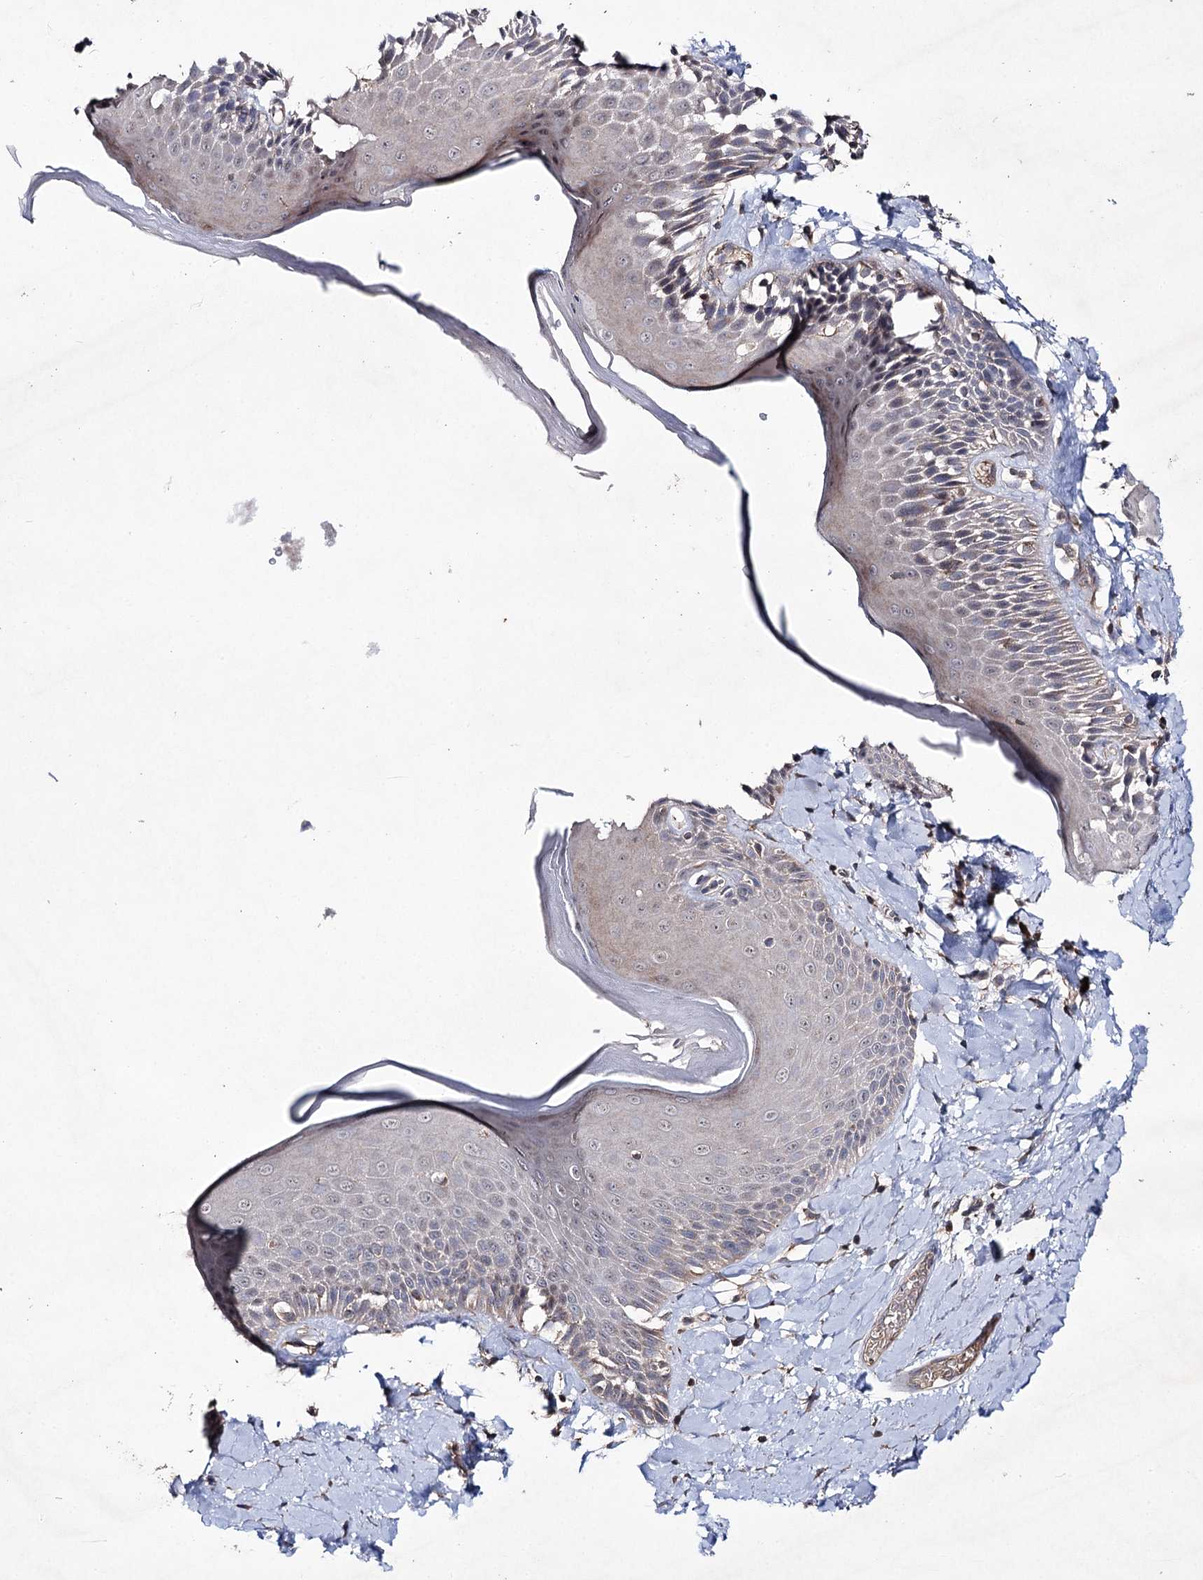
{"staining": {"intensity": "weak", "quantity": "<25%", "location": "cytoplasmic/membranous"}, "tissue": "skin", "cell_type": "Epidermal cells", "image_type": "normal", "snomed": [{"axis": "morphology", "description": "Normal tissue, NOS"}, {"axis": "topography", "description": "Anal"}], "caption": "DAB (3,3'-diaminobenzidine) immunohistochemical staining of benign skin demonstrates no significant positivity in epidermal cells.", "gene": "SEMA4G", "patient": {"sex": "male", "age": 69}}